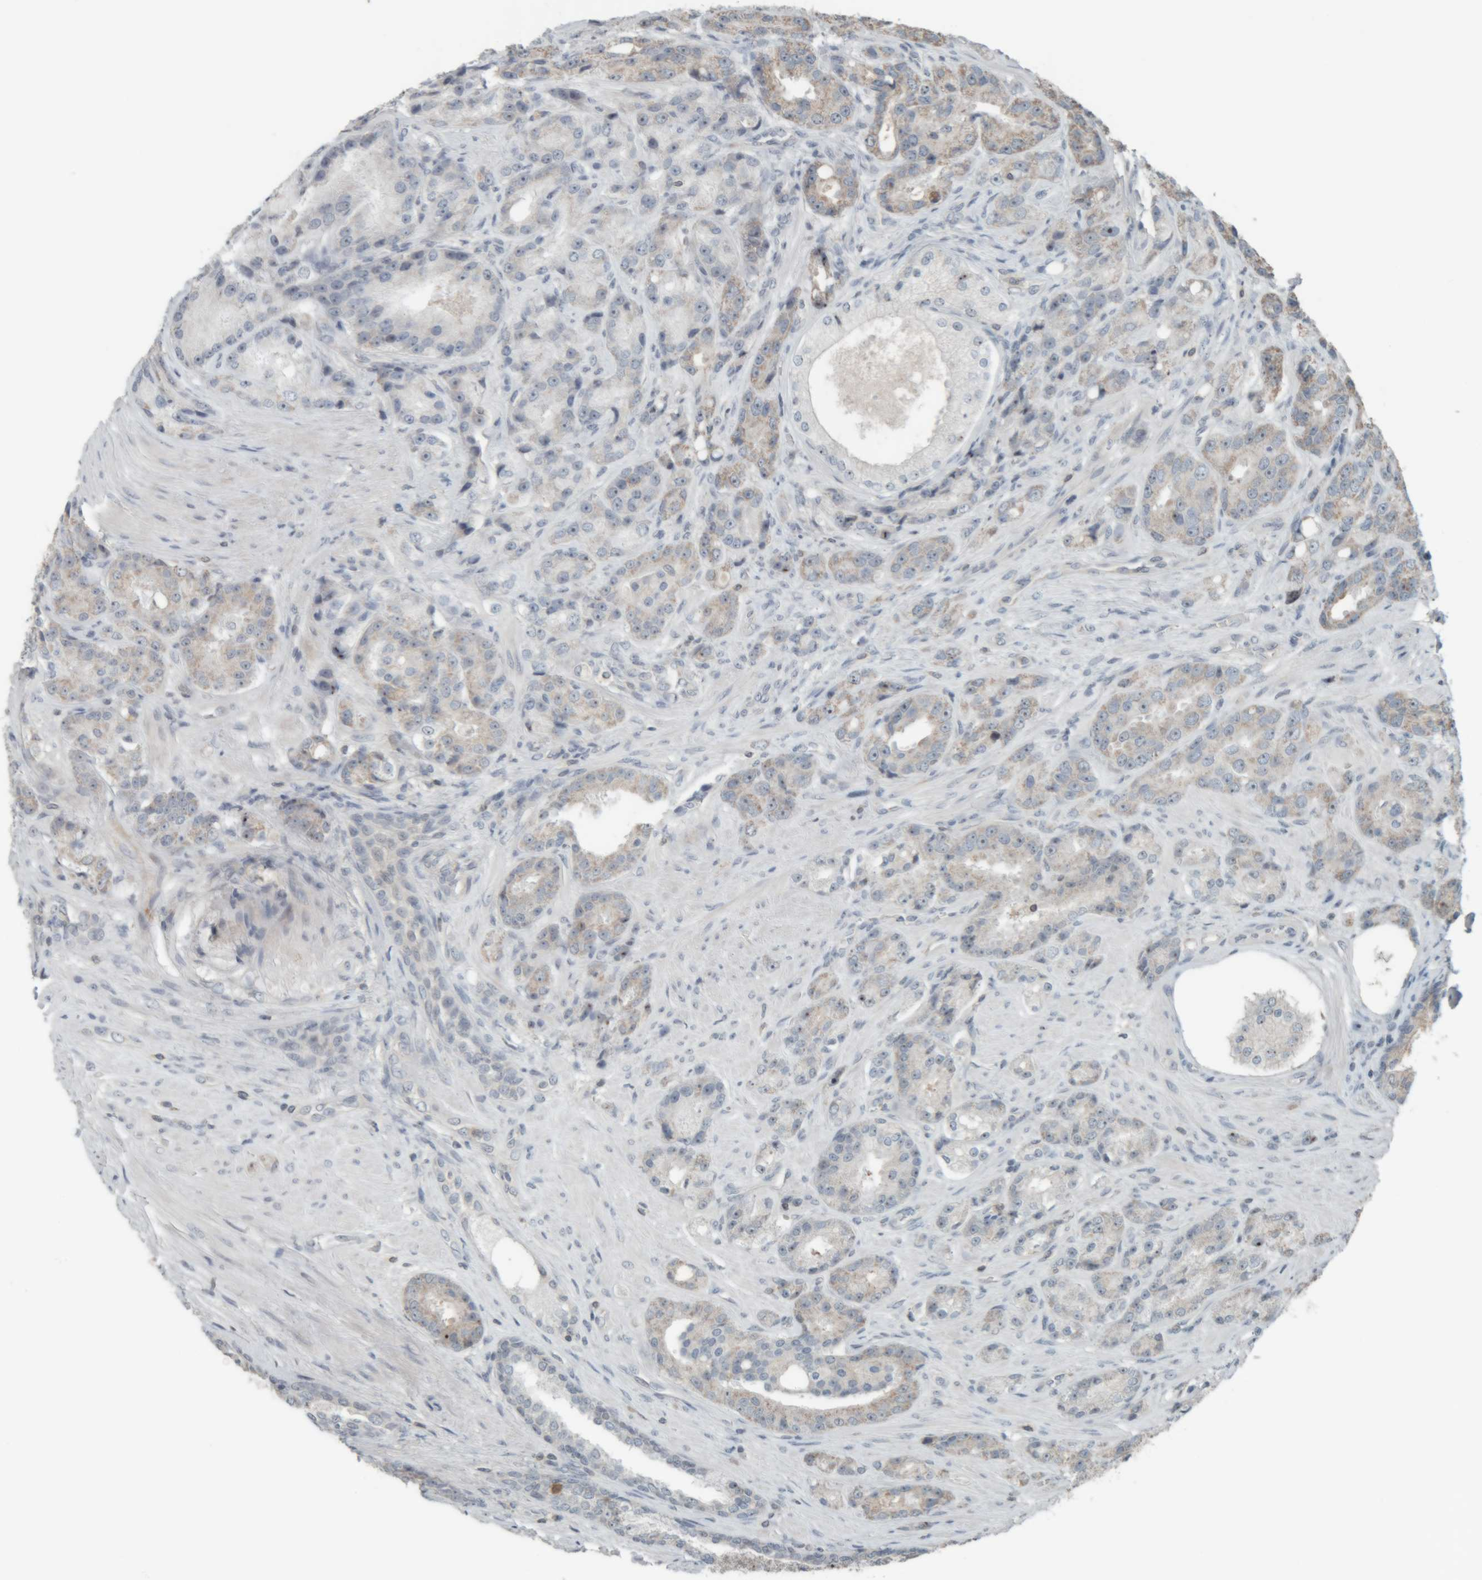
{"staining": {"intensity": "weak", "quantity": "<25%", "location": "cytoplasmic/membranous,nuclear"}, "tissue": "prostate cancer", "cell_type": "Tumor cells", "image_type": "cancer", "snomed": [{"axis": "morphology", "description": "Adenocarcinoma, High grade"}, {"axis": "topography", "description": "Prostate"}], "caption": "Immunohistochemical staining of prostate cancer (adenocarcinoma (high-grade)) demonstrates no significant staining in tumor cells.", "gene": "RPF1", "patient": {"sex": "male", "age": 60}}